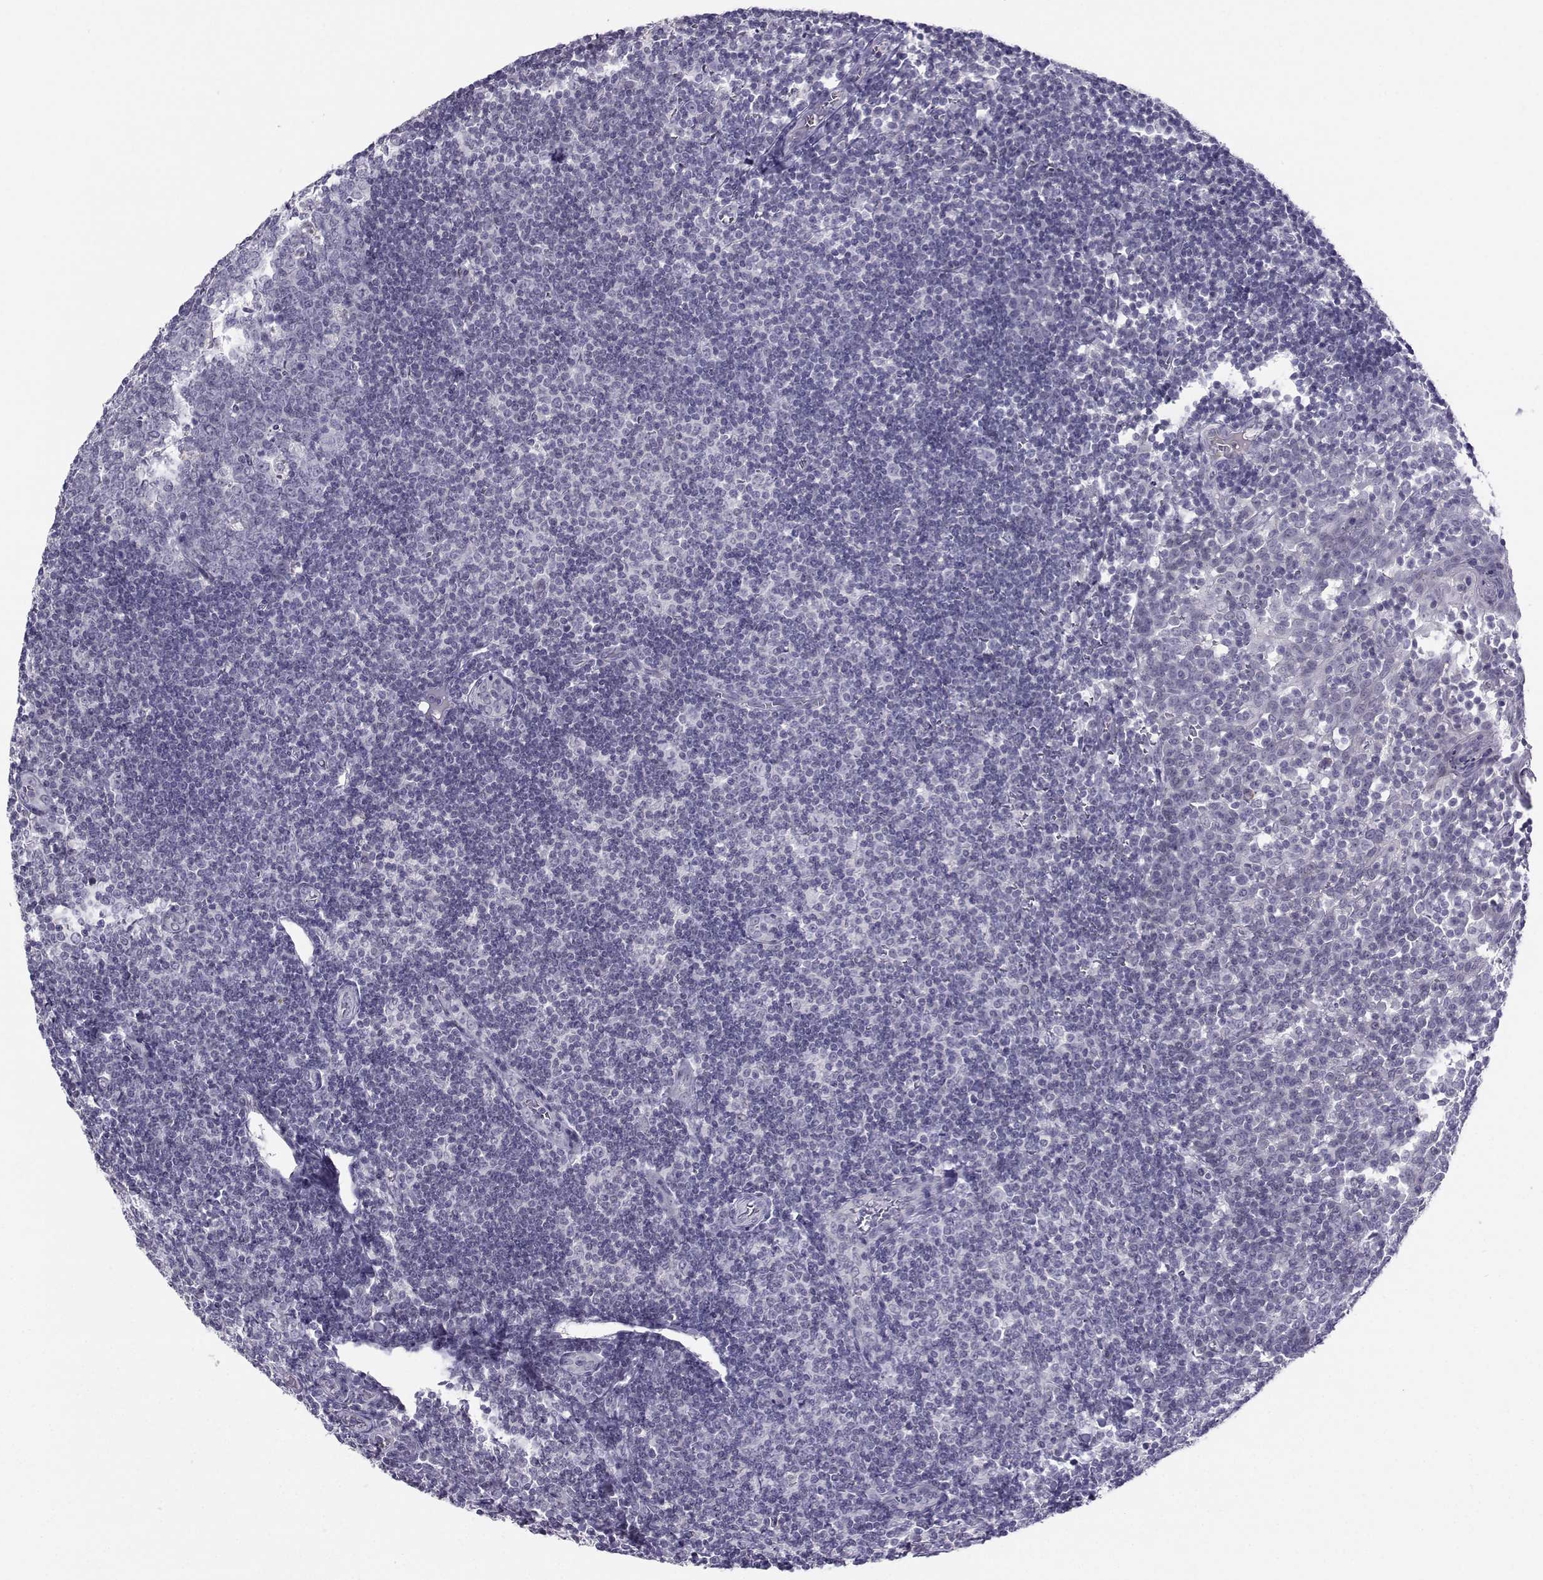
{"staining": {"intensity": "negative", "quantity": "none", "location": "none"}, "tissue": "tonsil", "cell_type": "Germinal center cells", "image_type": "normal", "snomed": [{"axis": "morphology", "description": "Normal tissue, NOS"}, {"axis": "topography", "description": "Tonsil"}], "caption": "The histopathology image shows no significant staining in germinal center cells of tonsil.", "gene": "LHX1", "patient": {"sex": "female", "age": 12}}